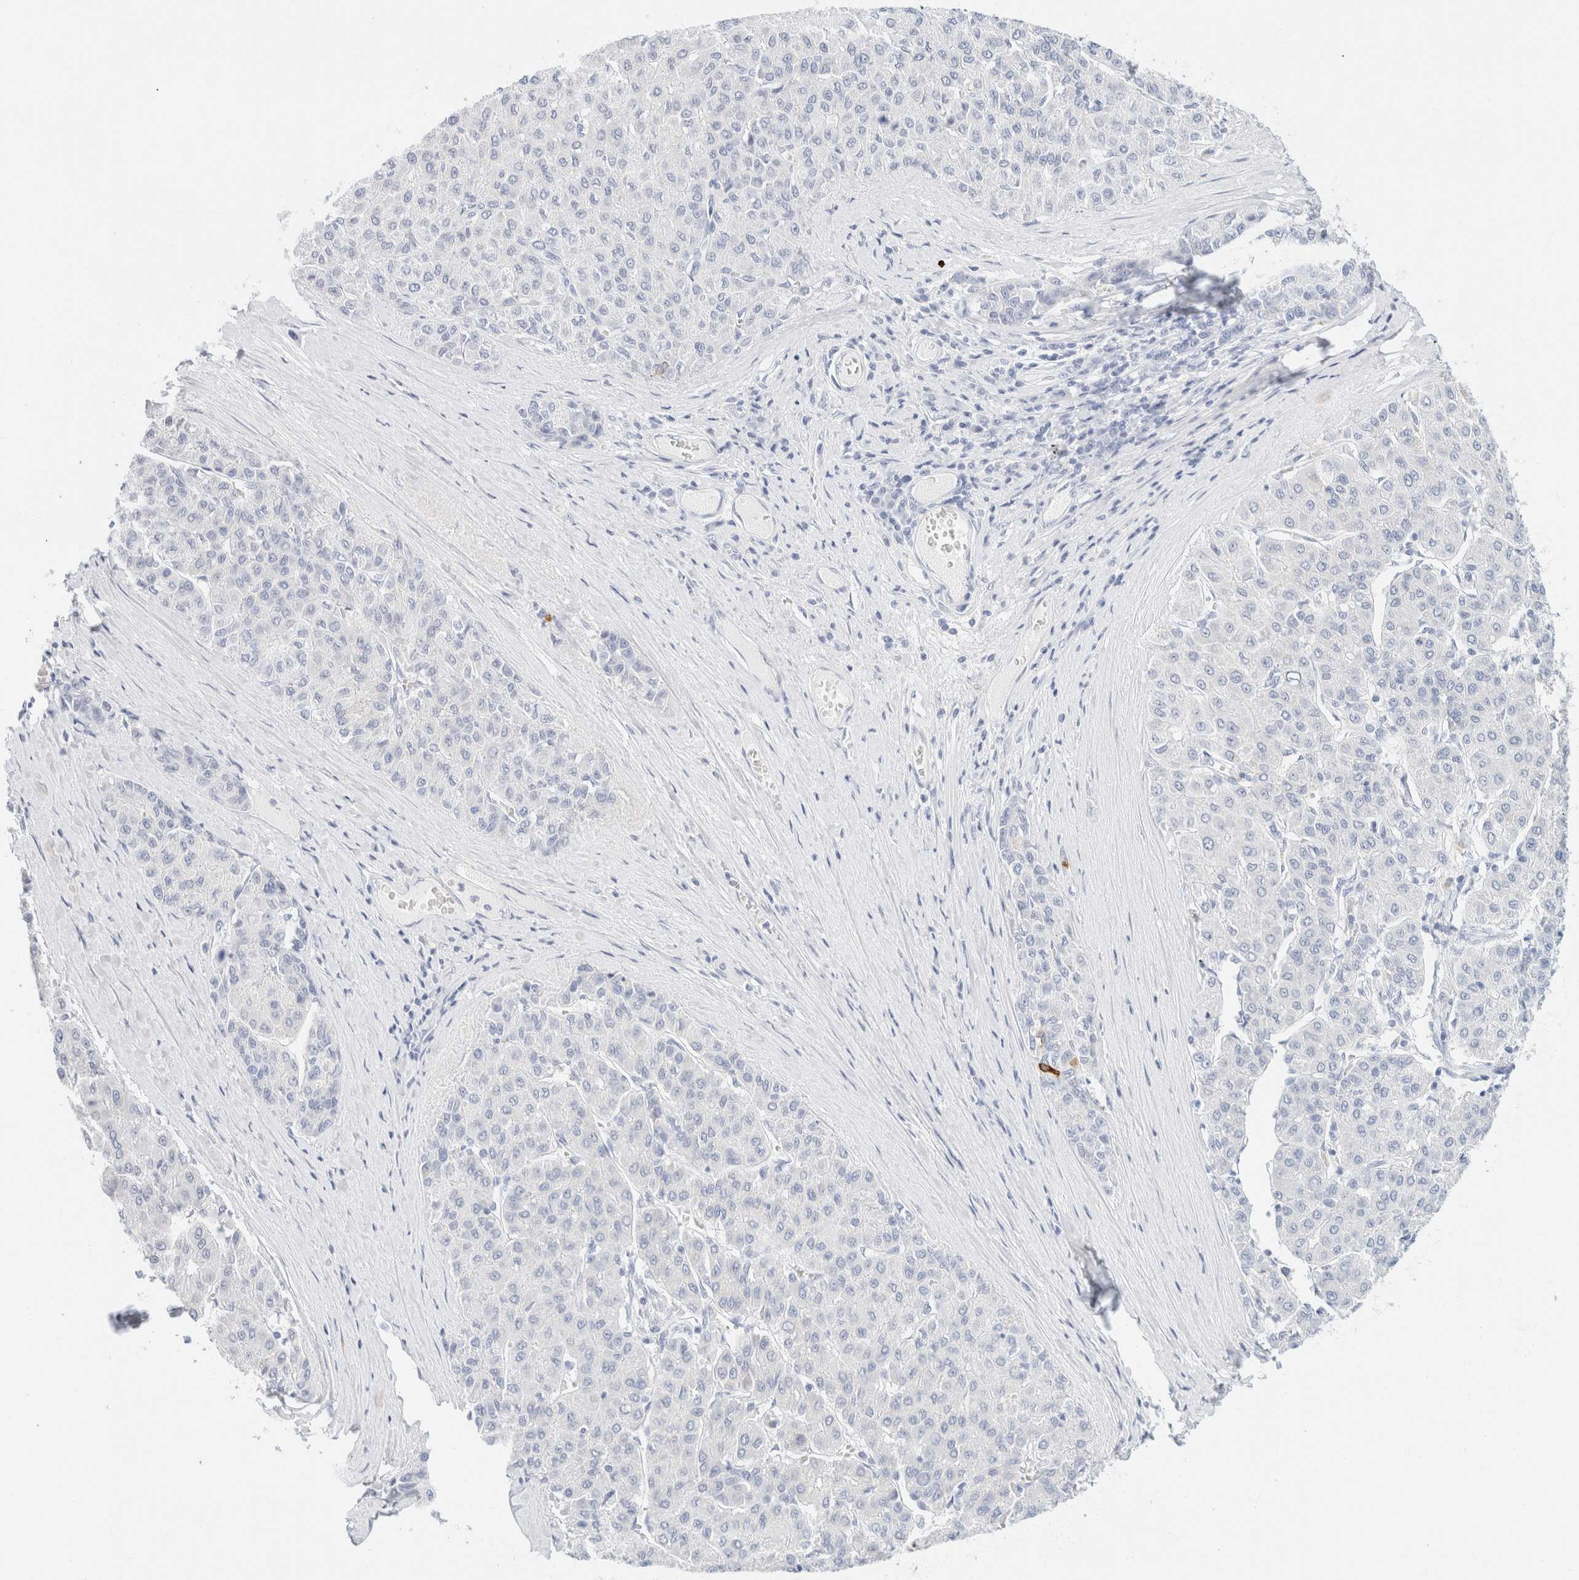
{"staining": {"intensity": "negative", "quantity": "none", "location": "none"}, "tissue": "liver cancer", "cell_type": "Tumor cells", "image_type": "cancer", "snomed": [{"axis": "morphology", "description": "Carcinoma, Hepatocellular, NOS"}, {"axis": "topography", "description": "Liver"}], "caption": "A histopathology image of human hepatocellular carcinoma (liver) is negative for staining in tumor cells.", "gene": "KRT20", "patient": {"sex": "male", "age": 65}}